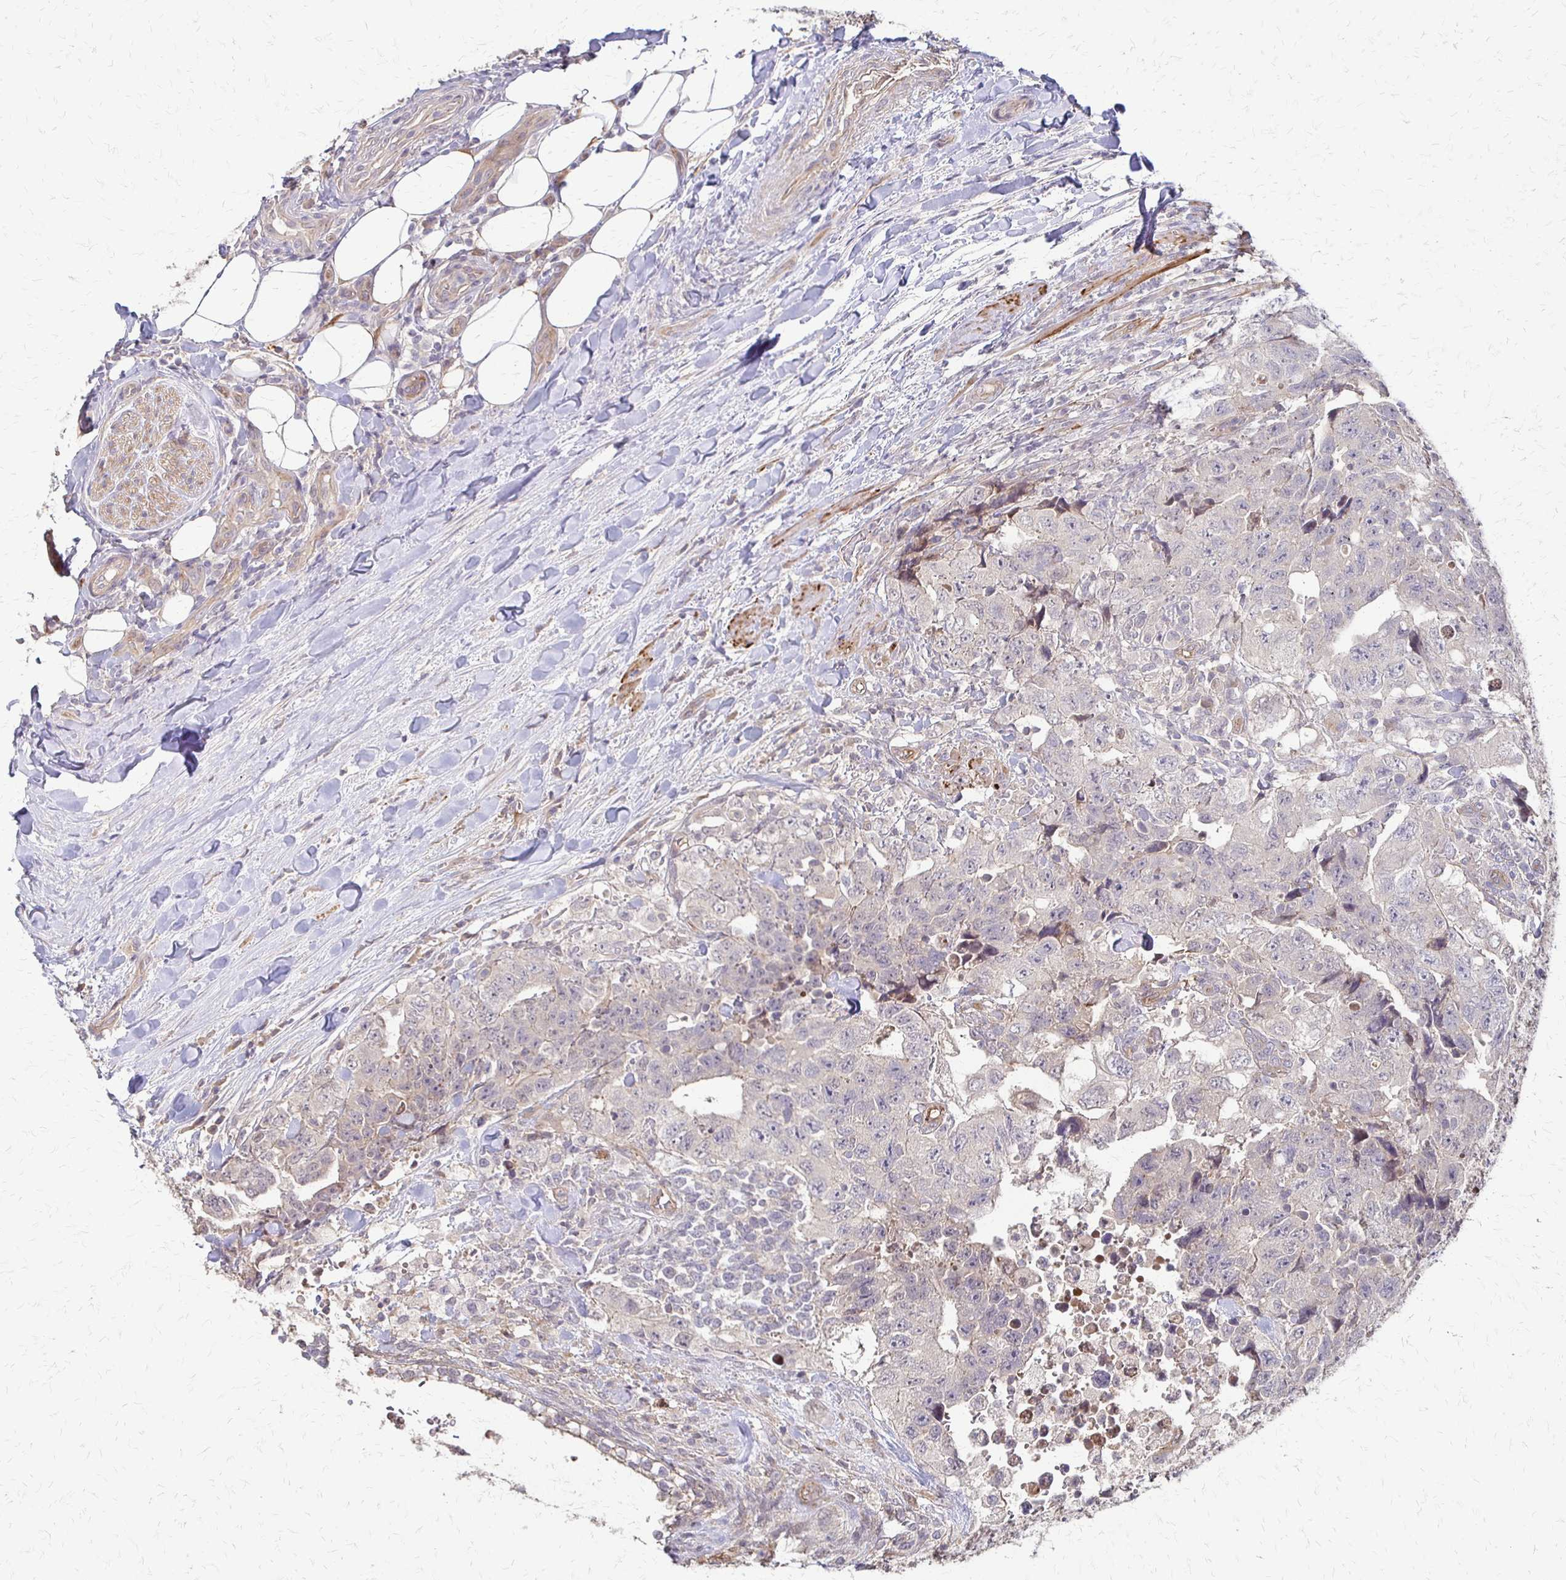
{"staining": {"intensity": "negative", "quantity": "none", "location": "none"}, "tissue": "testis cancer", "cell_type": "Tumor cells", "image_type": "cancer", "snomed": [{"axis": "morphology", "description": "Carcinoma, Embryonal, NOS"}, {"axis": "topography", "description": "Testis"}], "caption": "Immunohistochemistry (IHC) micrograph of neoplastic tissue: human embryonal carcinoma (testis) stained with DAB (3,3'-diaminobenzidine) exhibits no significant protein staining in tumor cells.", "gene": "CFL2", "patient": {"sex": "male", "age": 24}}